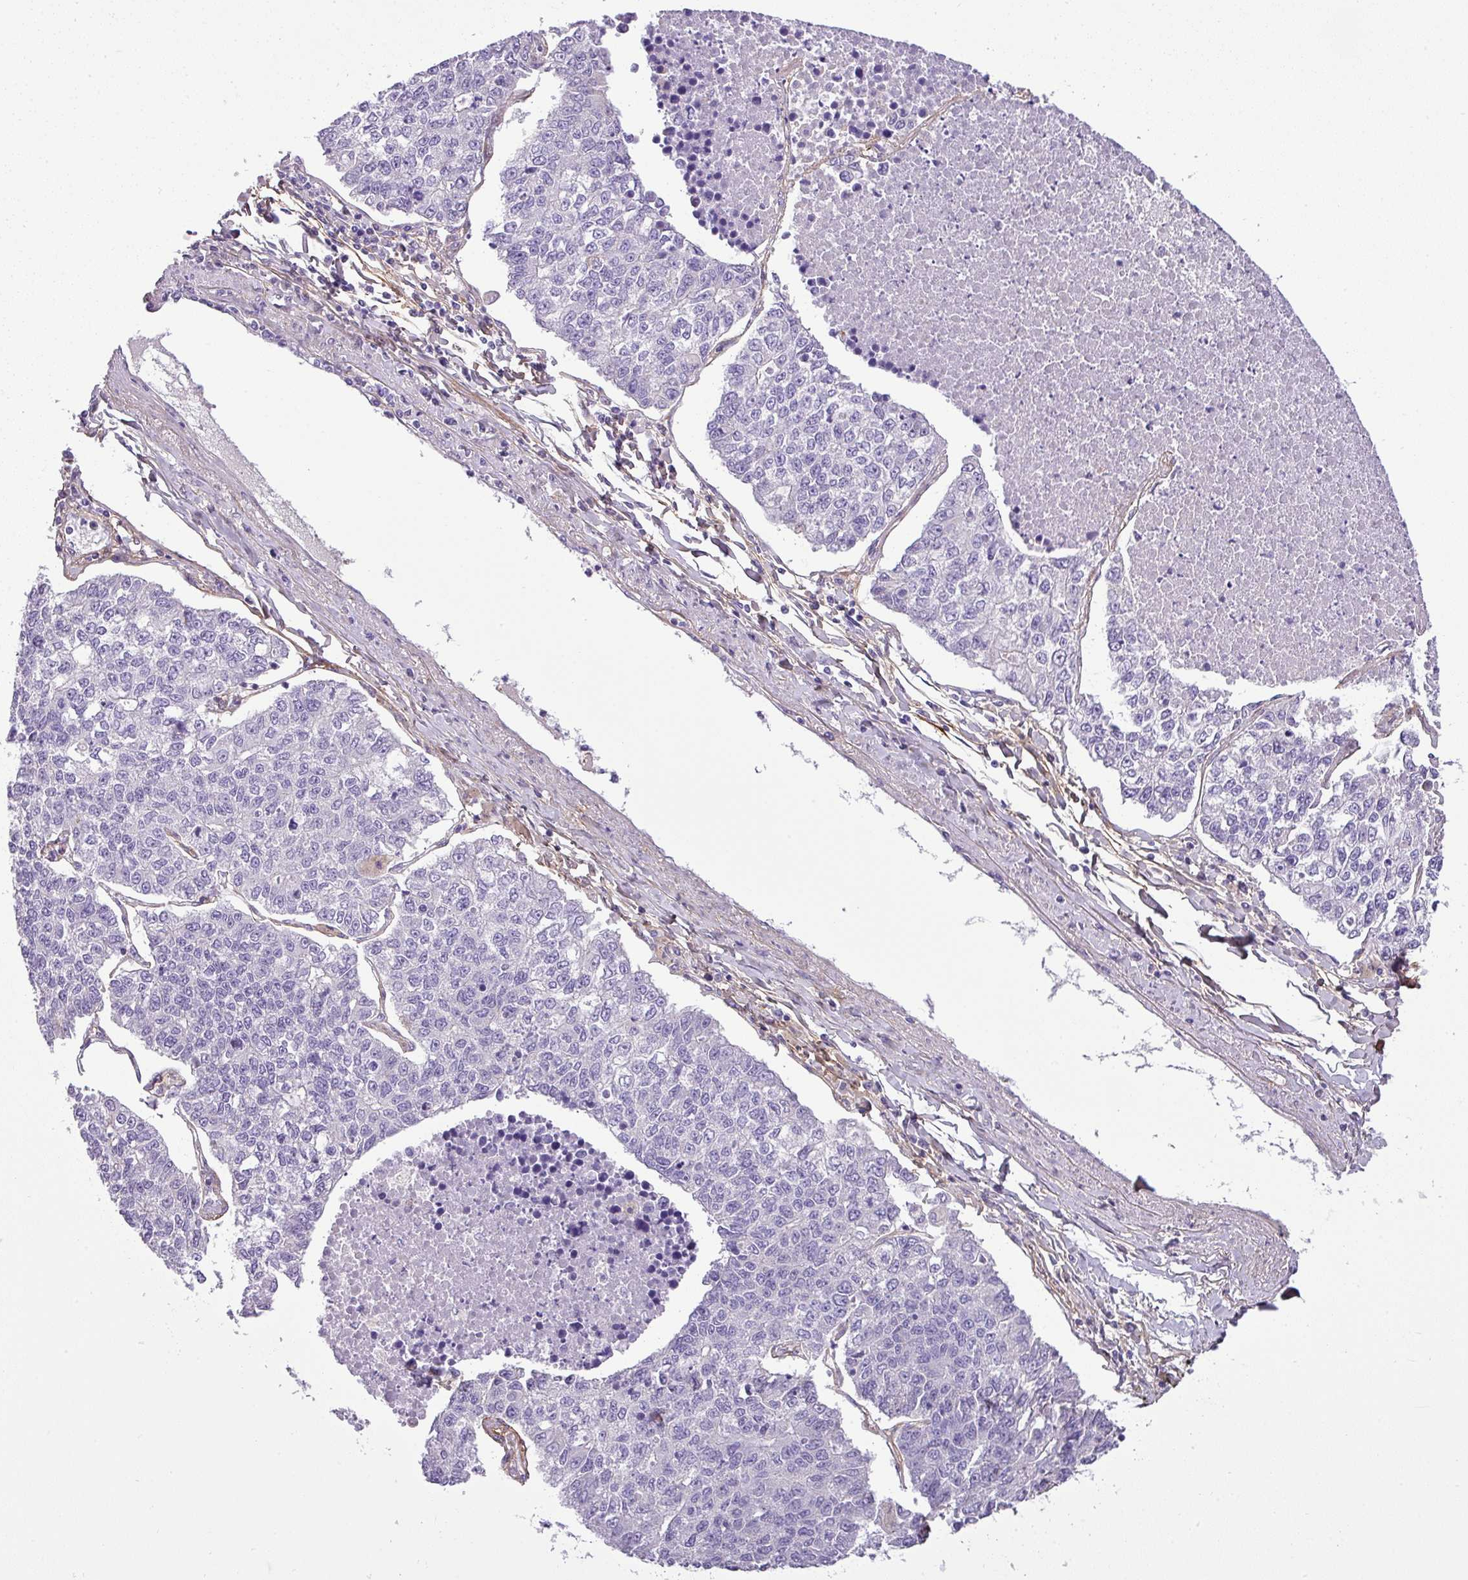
{"staining": {"intensity": "negative", "quantity": "none", "location": "none"}, "tissue": "lung cancer", "cell_type": "Tumor cells", "image_type": "cancer", "snomed": [{"axis": "morphology", "description": "Adenocarcinoma, NOS"}, {"axis": "topography", "description": "Lung"}], "caption": "DAB immunohistochemical staining of human lung cancer (adenocarcinoma) shows no significant positivity in tumor cells.", "gene": "PARD6G", "patient": {"sex": "male", "age": 49}}